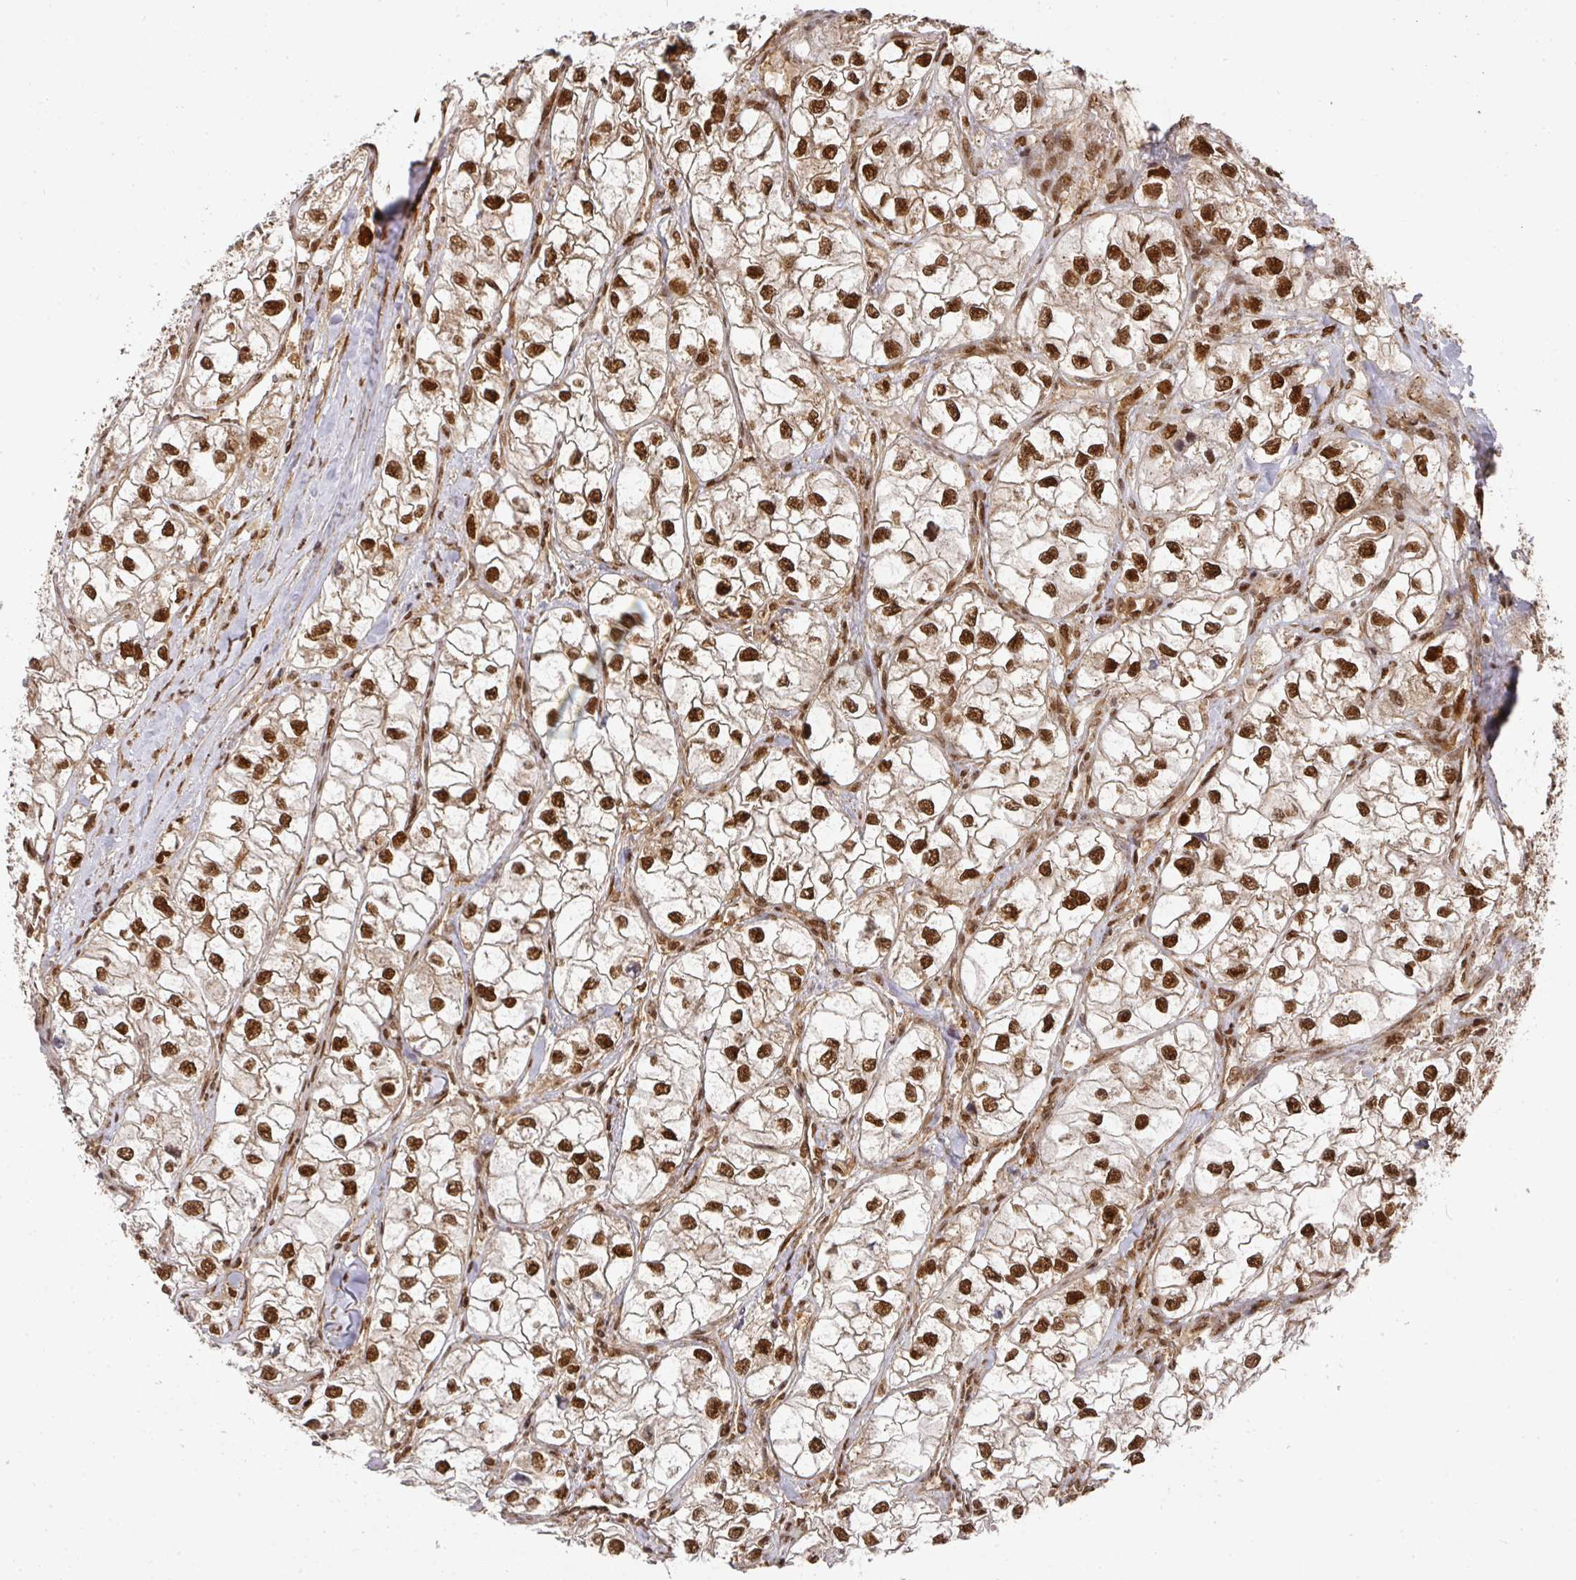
{"staining": {"intensity": "strong", "quantity": ">75%", "location": "nuclear"}, "tissue": "renal cancer", "cell_type": "Tumor cells", "image_type": "cancer", "snomed": [{"axis": "morphology", "description": "Adenocarcinoma, NOS"}, {"axis": "topography", "description": "Kidney"}], "caption": "Renal cancer stained with a brown dye demonstrates strong nuclear positive expression in approximately >75% of tumor cells.", "gene": "DIDO1", "patient": {"sex": "male", "age": 59}}